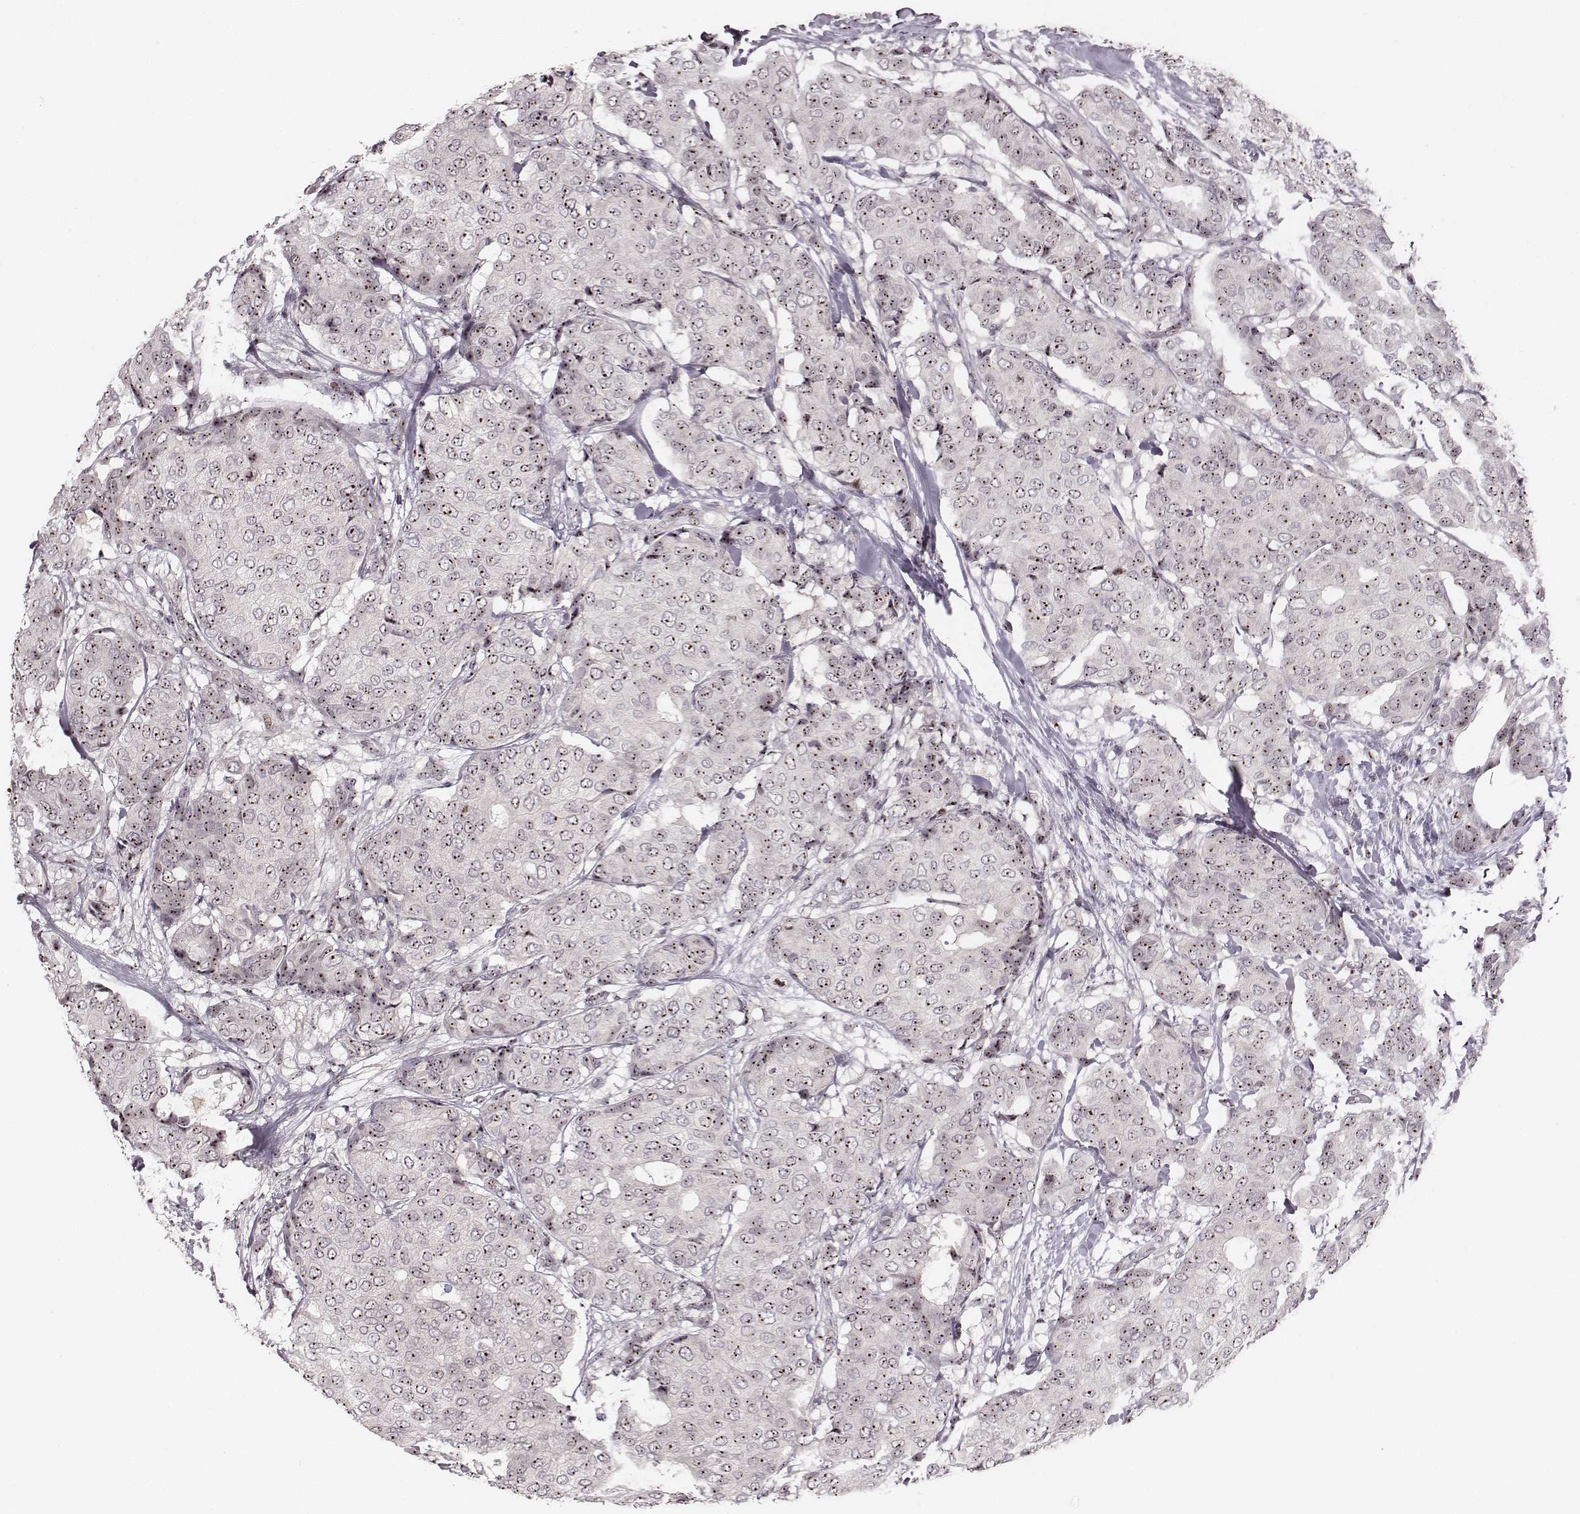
{"staining": {"intensity": "moderate", "quantity": ">75%", "location": "nuclear"}, "tissue": "breast cancer", "cell_type": "Tumor cells", "image_type": "cancer", "snomed": [{"axis": "morphology", "description": "Duct carcinoma"}, {"axis": "topography", "description": "Breast"}], "caption": "Brown immunohistochemical staining in human breast cancer reveals moderate nuclear positivity in about >75% of tumor cells.", "gene": "NOP56", "patient": {"sex": "female", "age": 75}}